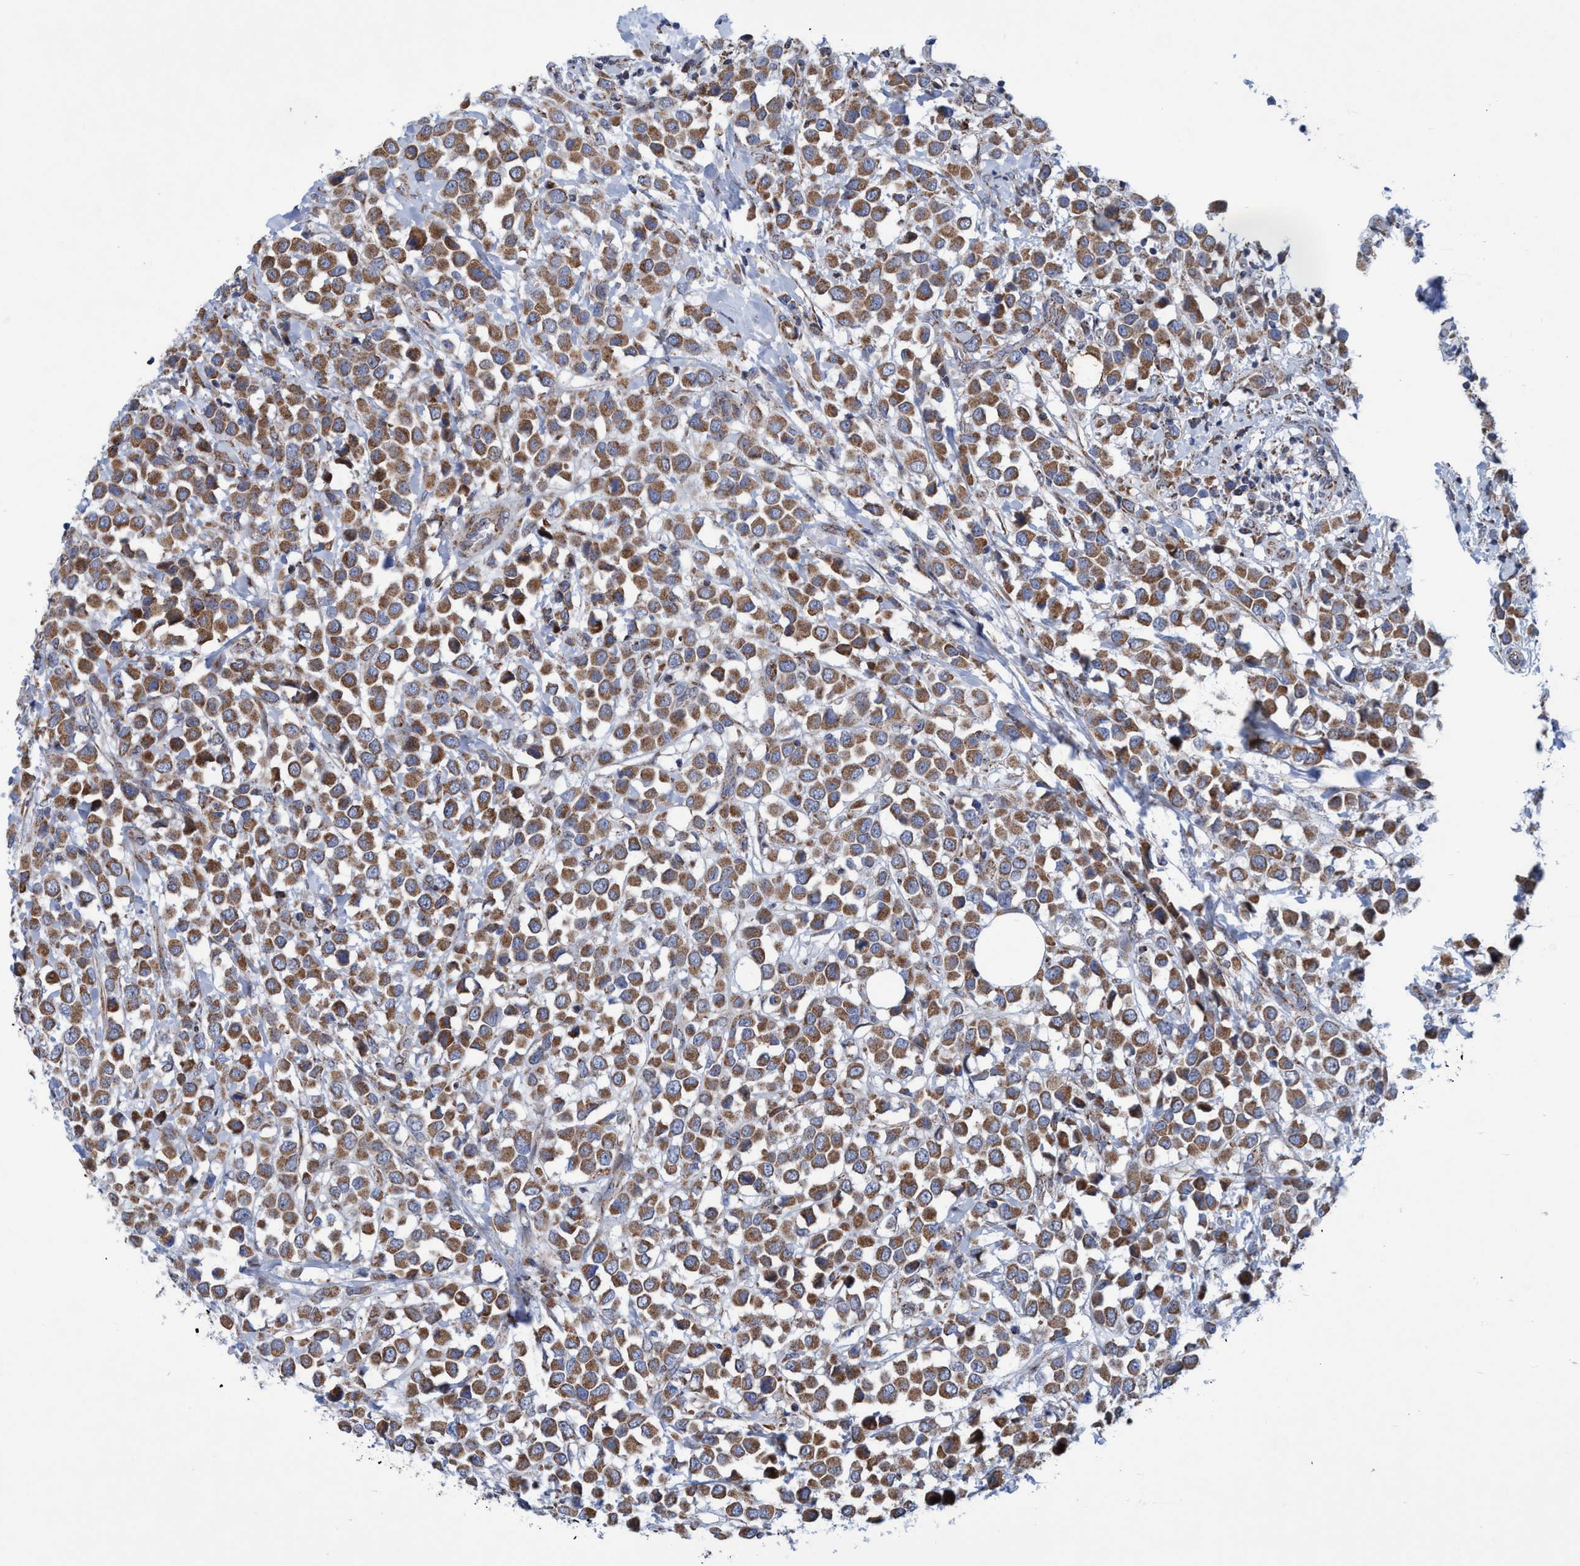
{"staining": {"intensity": "moderate", "quantity": ">75%", "location": "cytoplasmic/membranous"}, "tissue": "breast cancer", "cell_type": "Tumor cells", "image_type": "cancer", "snomed": [{"axis": "morphology", "description": "Duct carcinoma"}, {"axis": "topography", "description": "Breast"}], "caption": "Immunohistochemical staining of breast cancer displays medium levels of moderate cytoplasmic/membranous staining in about >75% of tumor cells. (DAB (3,3'-diaminobenzidine) IHC, brown staining for protein, blue staining for nuclei).", "gene": "POLR1F", "patient": {"sex": "female", "age": 61}}